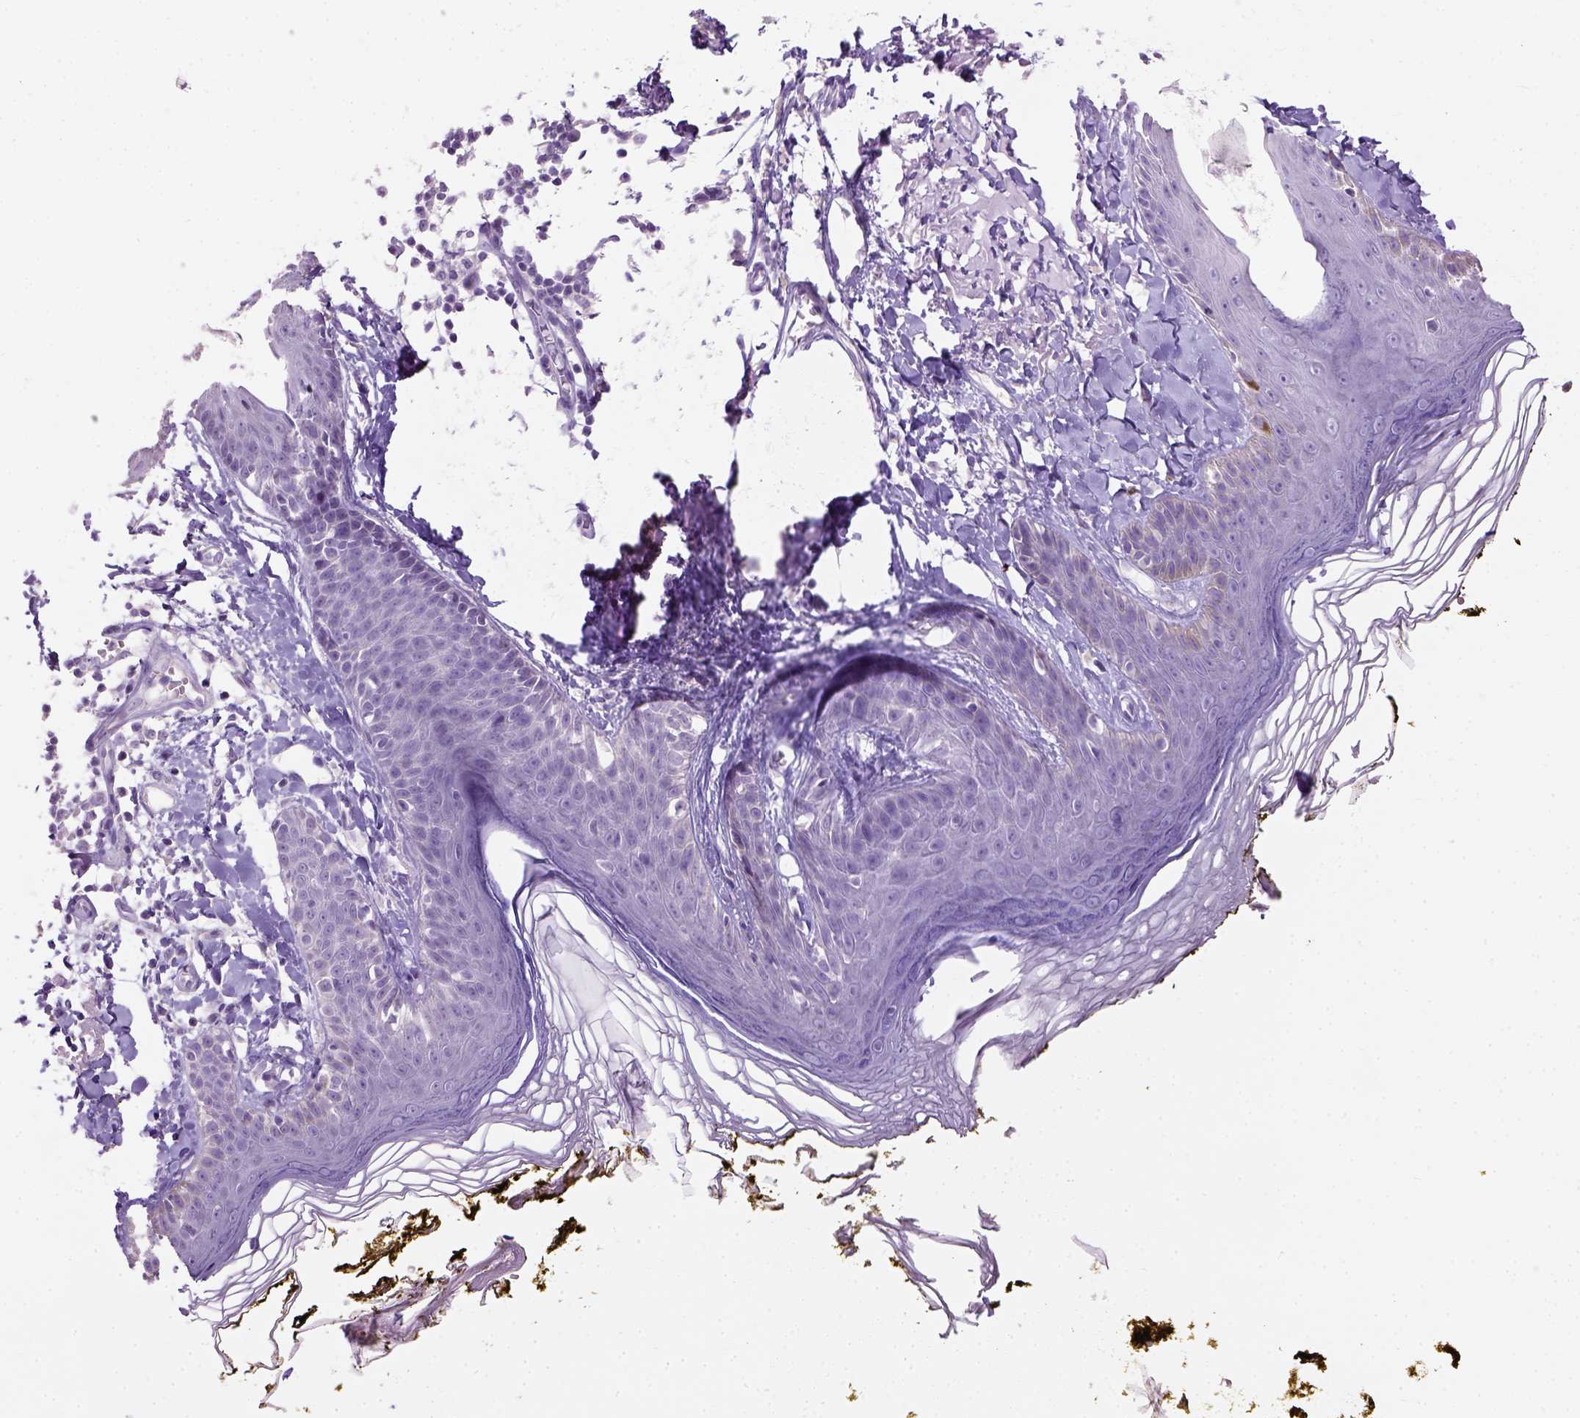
{"staining": {"intensity": "negative", "quantity": "none", "location": "none"}, "tissue": "skin", "cell_type": "Fibroblasts", "image_type": "normal", "snomed": [{"axis": "morphology", "description": "Normal tissue, NOS"}, {"axis": "topography", "description": "Skin"}], "caption": "High power microscopy photomicrograph of an immunohistochemistry image of normal skin, revealing no significant expression in fibroblasts.", "gene": "CYP24A1", "patient": {"sex": "male", "age": 76}}